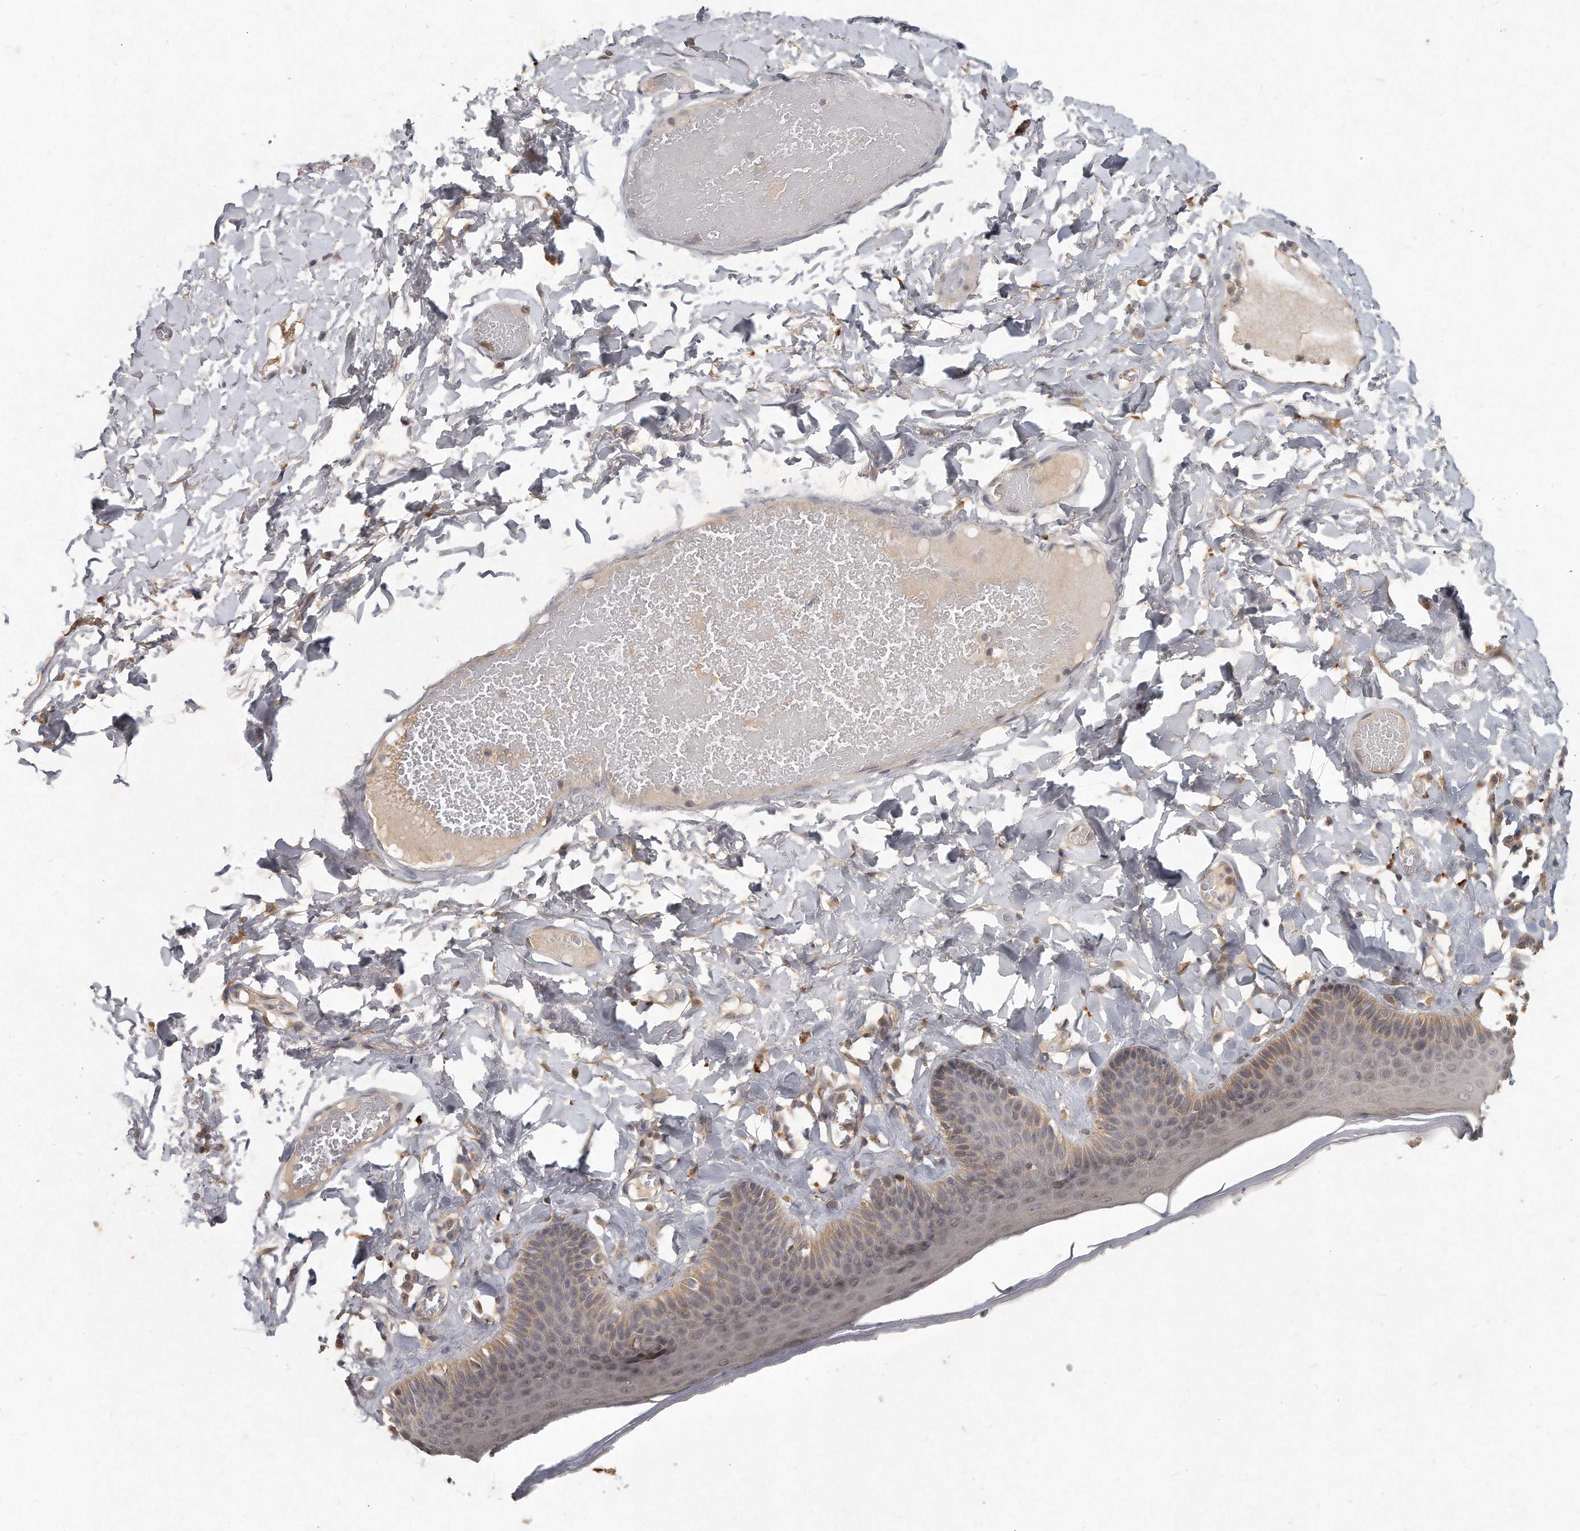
{"staining": {"intensity": "moderate", "quantity": "25%-75%", "location": "cytoplasmic/membranous"}, "tissue": "skin", "cell_type": "Epidermal cells", "image_type": "normal", "snomed": [{"axis": "morphology", "description": "Normal tissue, NOS"}, {"axis": "topography", "description": "Anal"}], "caption": "Brown immunohistochemical staining in benign skin shows moderate cytoplasmic/membranous positivity in about 25%-75% of epidermal cells.", "gene": "LGALS8", "patient": {"sex": "male", "age": 69}}